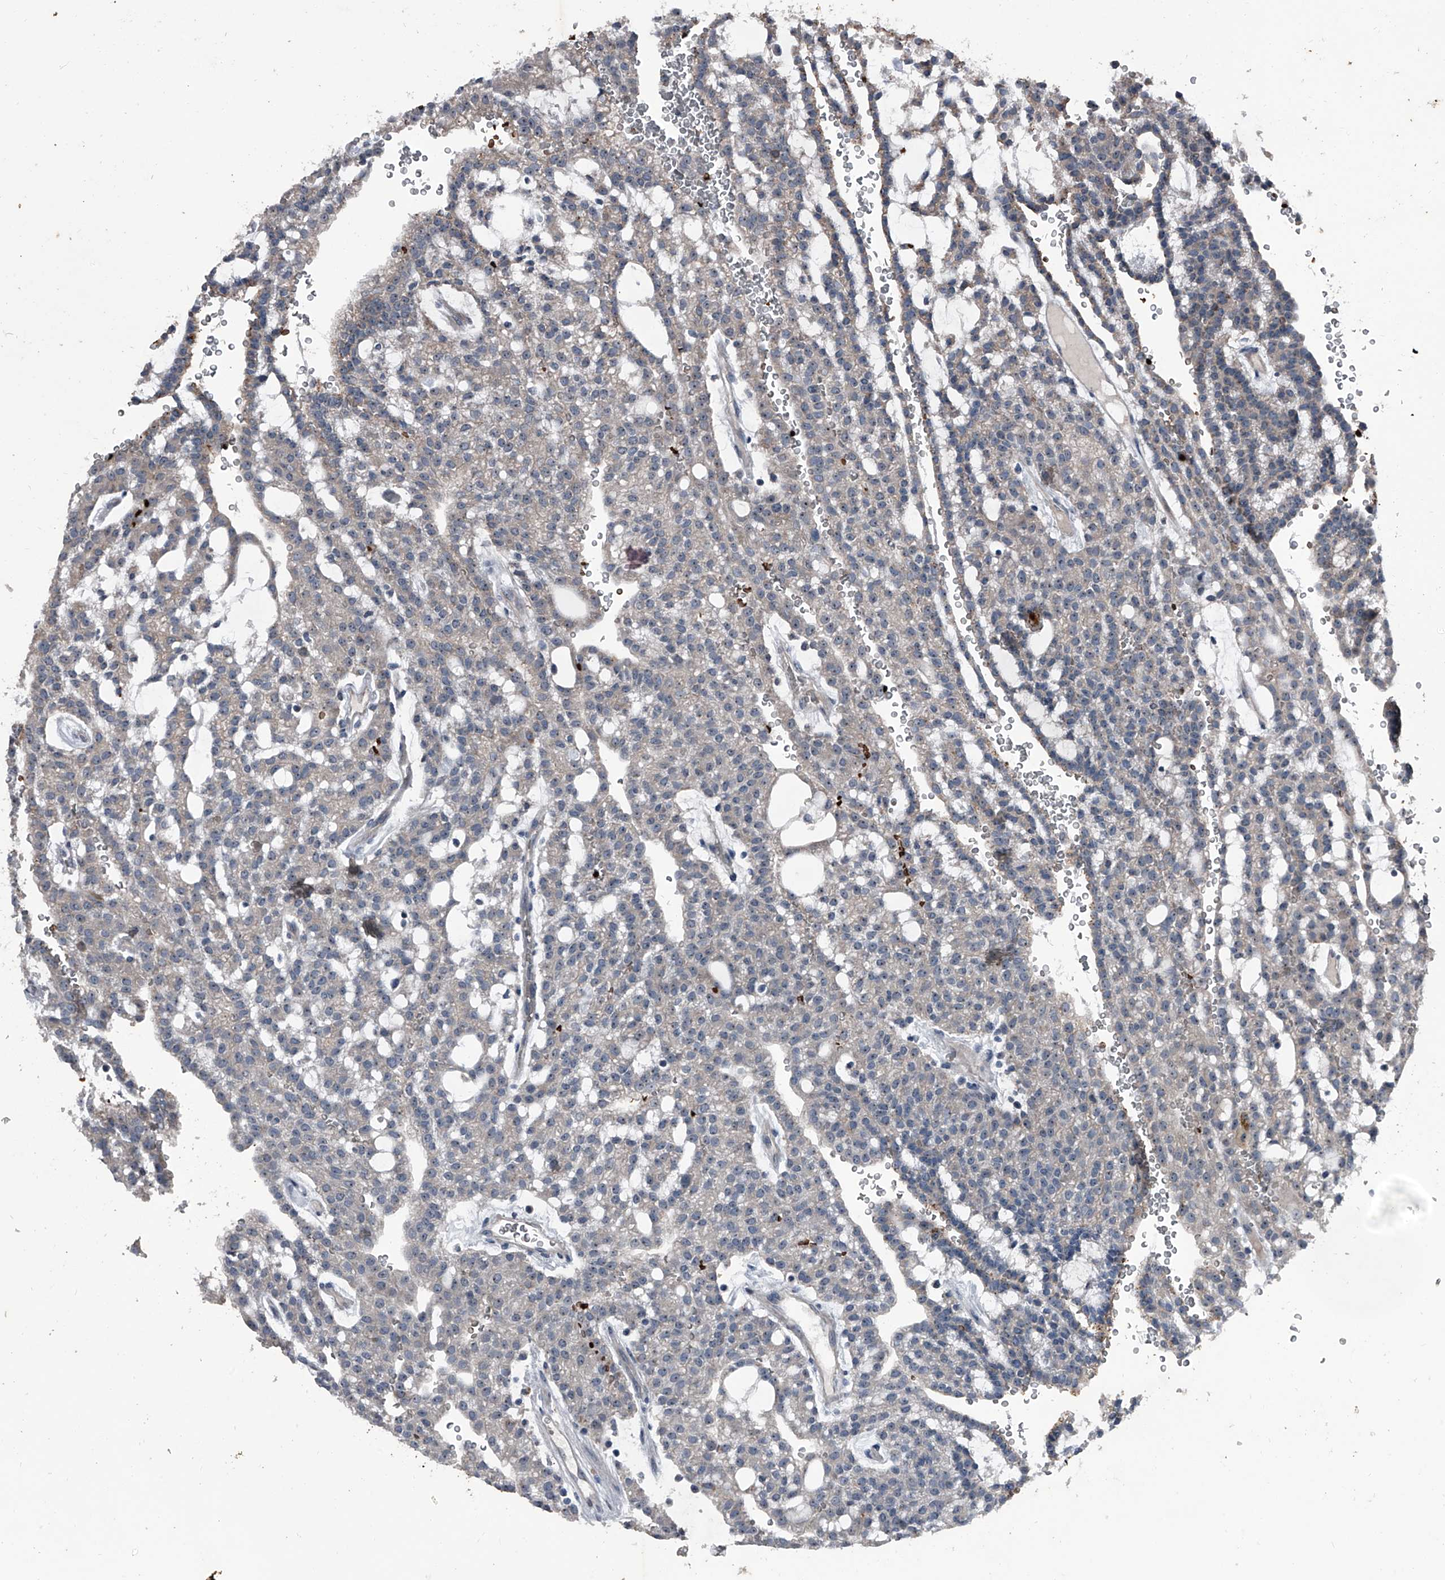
{"staining": {"intensity": "weak", "quantity": "25%-75%", "location": "cytoplasmic/membranous"}, "tissue": "renal cancer", "cell_type": "Tumor cells", "image_type": "cancer", "snomed": [{"axis": "morphology", "description": "Adenocarcinoma, NOS"}, {"axis": "topography", "description": "Kidney"}], "caption": "High-power microscopy captured an immunohistochemistry (IHC) histopathology image of renal cancer, revealing weak cytoplasmic/membranous expression in about 25%-75% of tumor cells.", "gene": "CEP85L", "patient": {"sex": "male", "age": 63}}